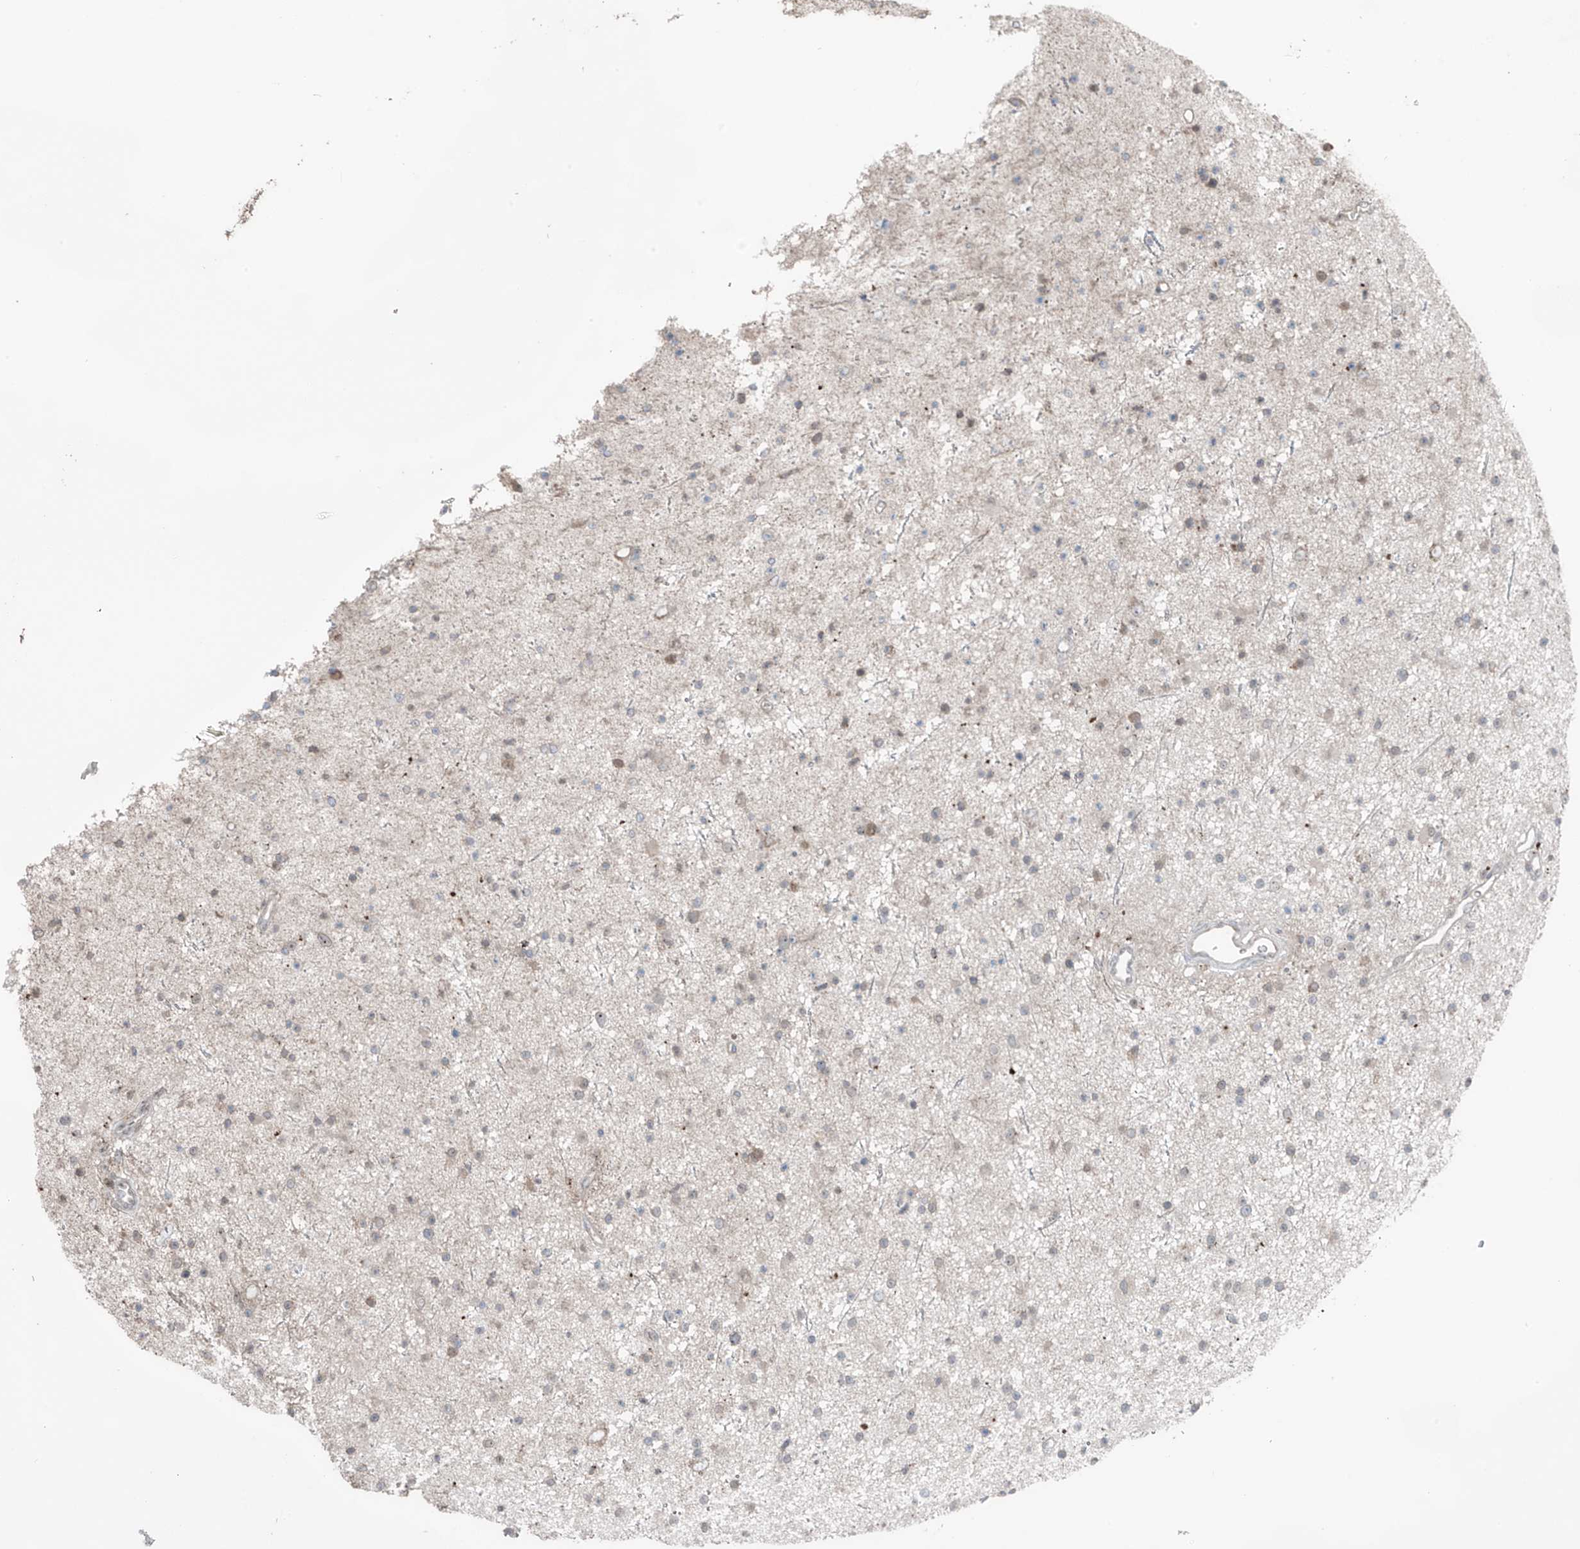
{"staining": {"intensity": "negative", "quantity": "none", "location": "none"}, "tissue": "glioma", "cell_type": "Tumor cells", "image_type": "cancer", "snomed": [{"axis": "morphology", "description": "Glioma, malignant, Low grade"}, {"axis": "topography", "description": "Cerebral cortex"}], "caption": "Malignant glioma (low-grade) stained for a protein using immunohistochemistry reveals no positivity tumor cells.", "gene": "TXNDC9", "patient": {"sex": "female", "age": 39}}